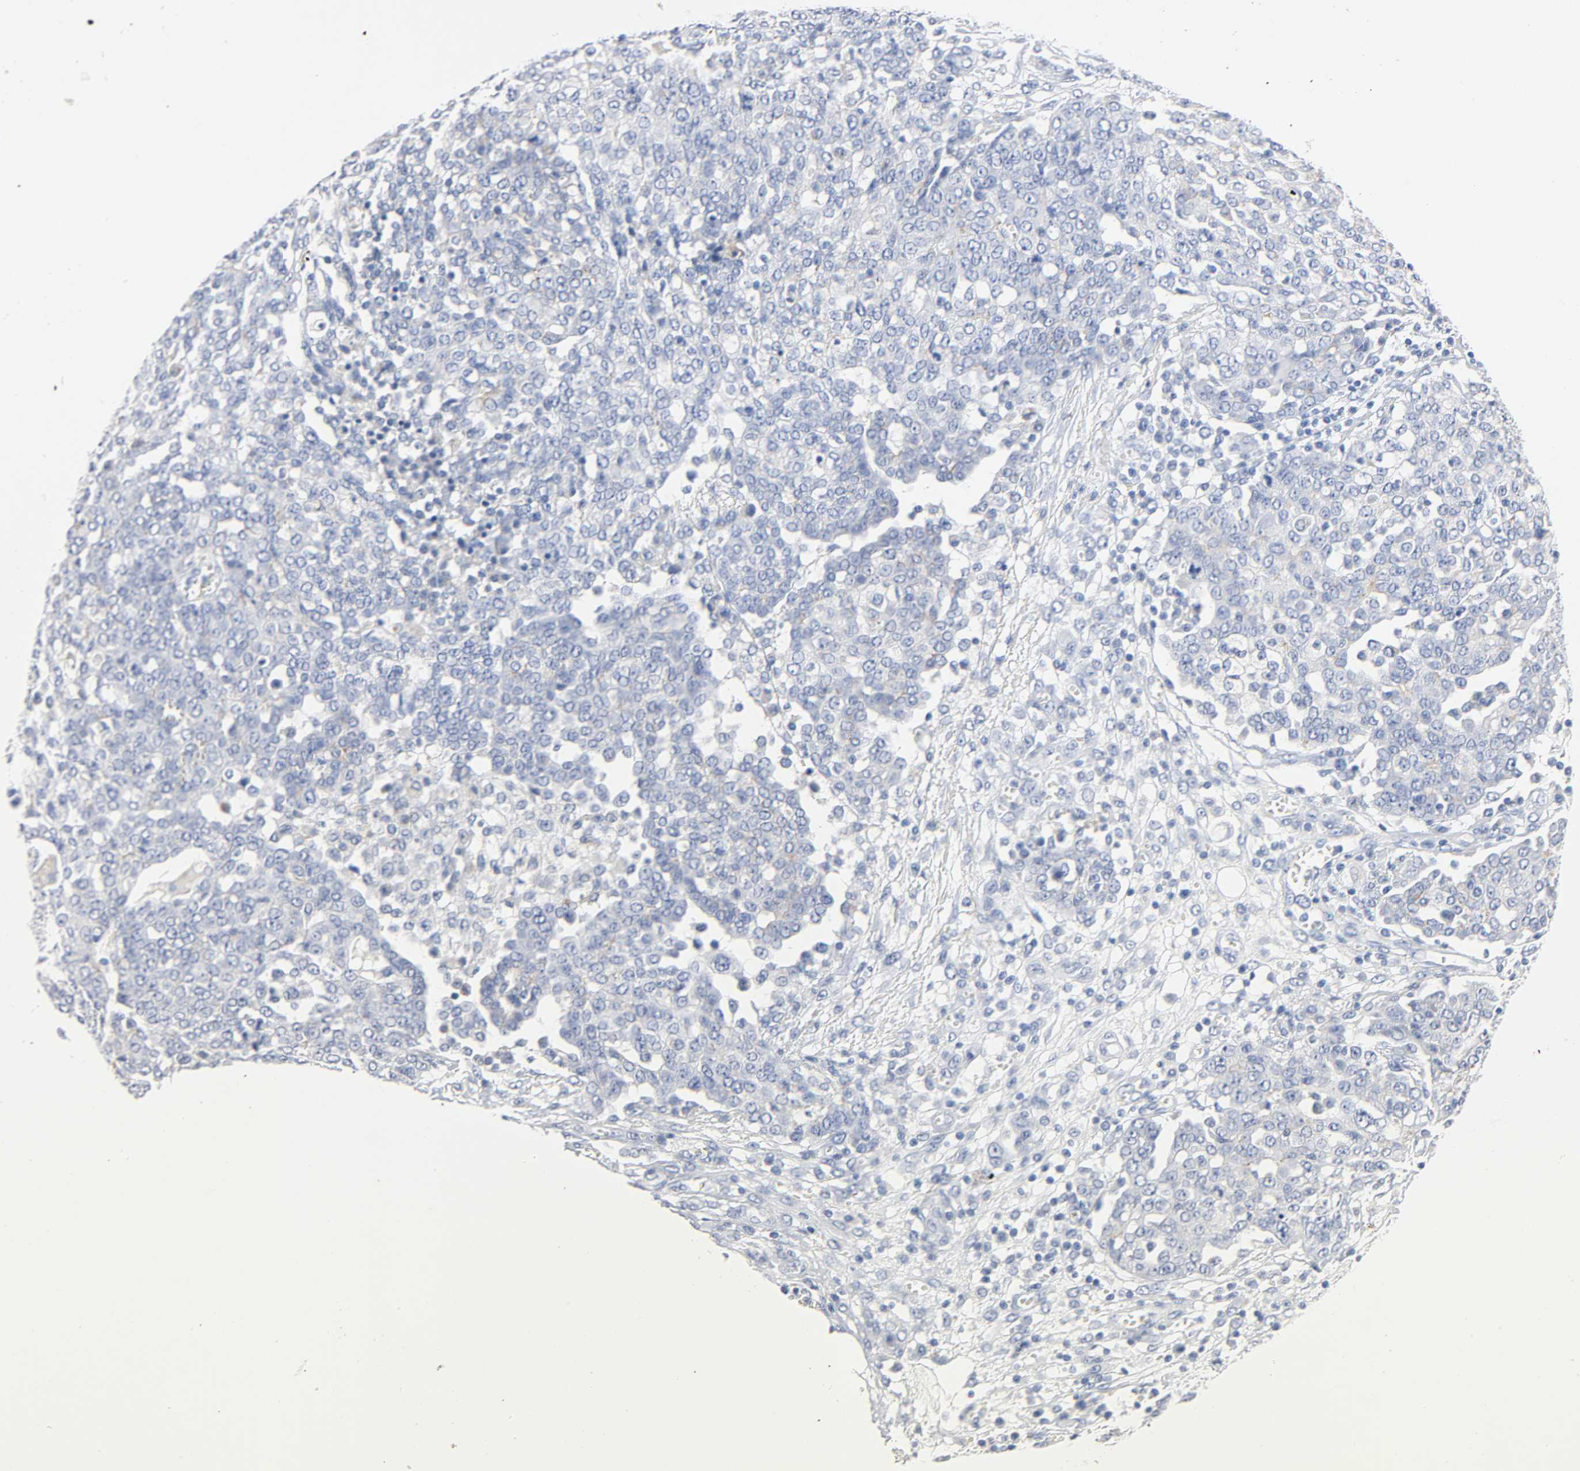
{"staining": {"intensity": "negative", "quantity": "none", "location": "none"}, "tissue": "ovarian cancer", "cell_type": "Tumor cells", "image_type": "cancer", "snomed": [{"axis": "morphology", "description": "Cystadenocarcinoma, serous, NOS"}, {"axis": "topography", "description": "Soft tissue"}, {"axis": "topography", "description": "Ovary"}], "caption": "Tumor cells show no significant positivity in ovarian serous cystadenocarcinoma.", "gene": "ACP3", "patient": {"sex": "female", "age": 57}}